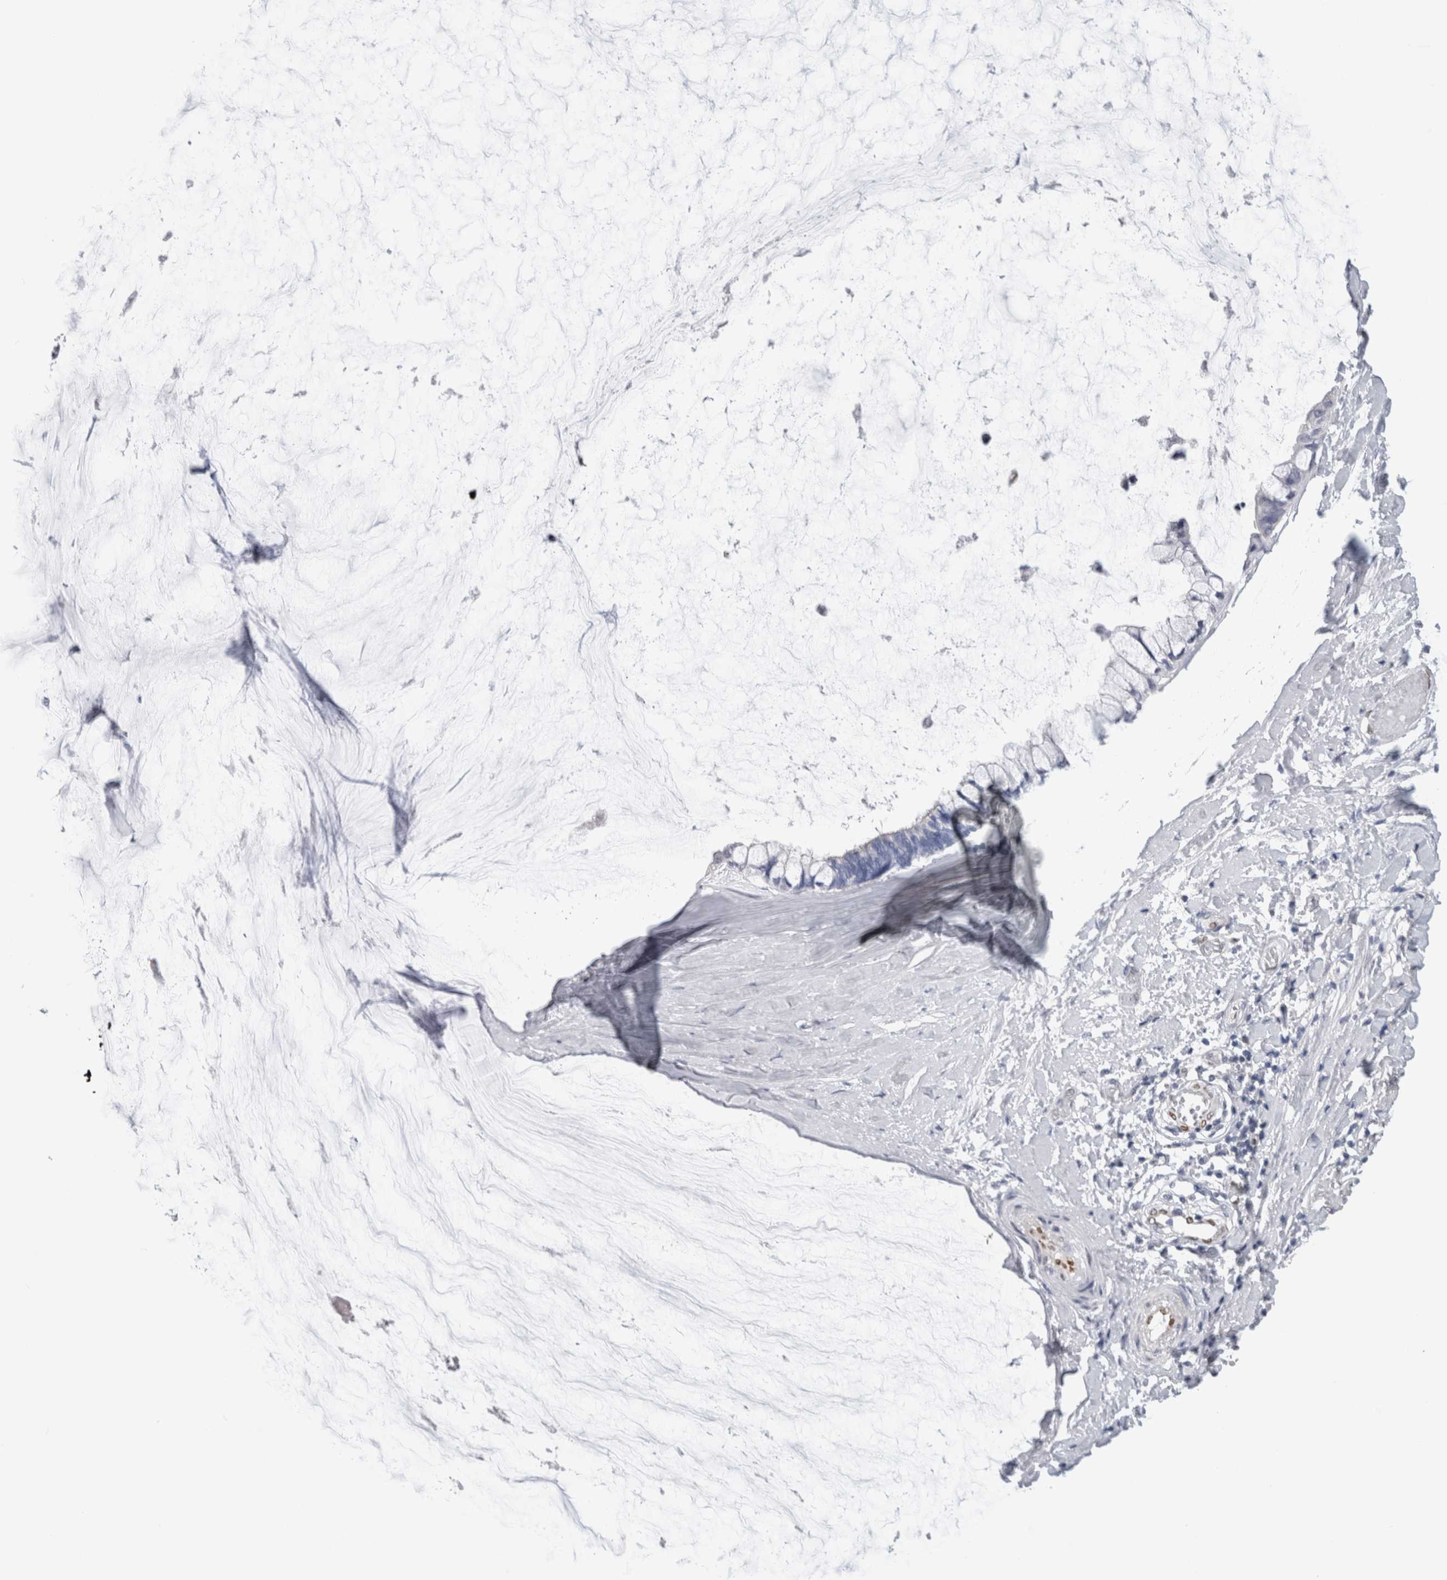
{"staining": {"intensity": "negative", "quantity": "none", "location": "none"}, "tissue": "ovarian cancer", "cell_type": "Tumor cells", "image_type": "cancer", "snomed": [{"axis": "morphology", "description": "Cystadenocarcinoma, mucinous, NOS"}, {"axis": "topography", "description": "Ovary"}], "caption": "A high-resolution image shows immunohistochemistry (IHC) staining of mucinous cystadenocarcinoma (ovarian), which exhibits no significant positivity in tumor cells.", "gene": "IL33", "patient": {"sex": "female", "age": 39}}